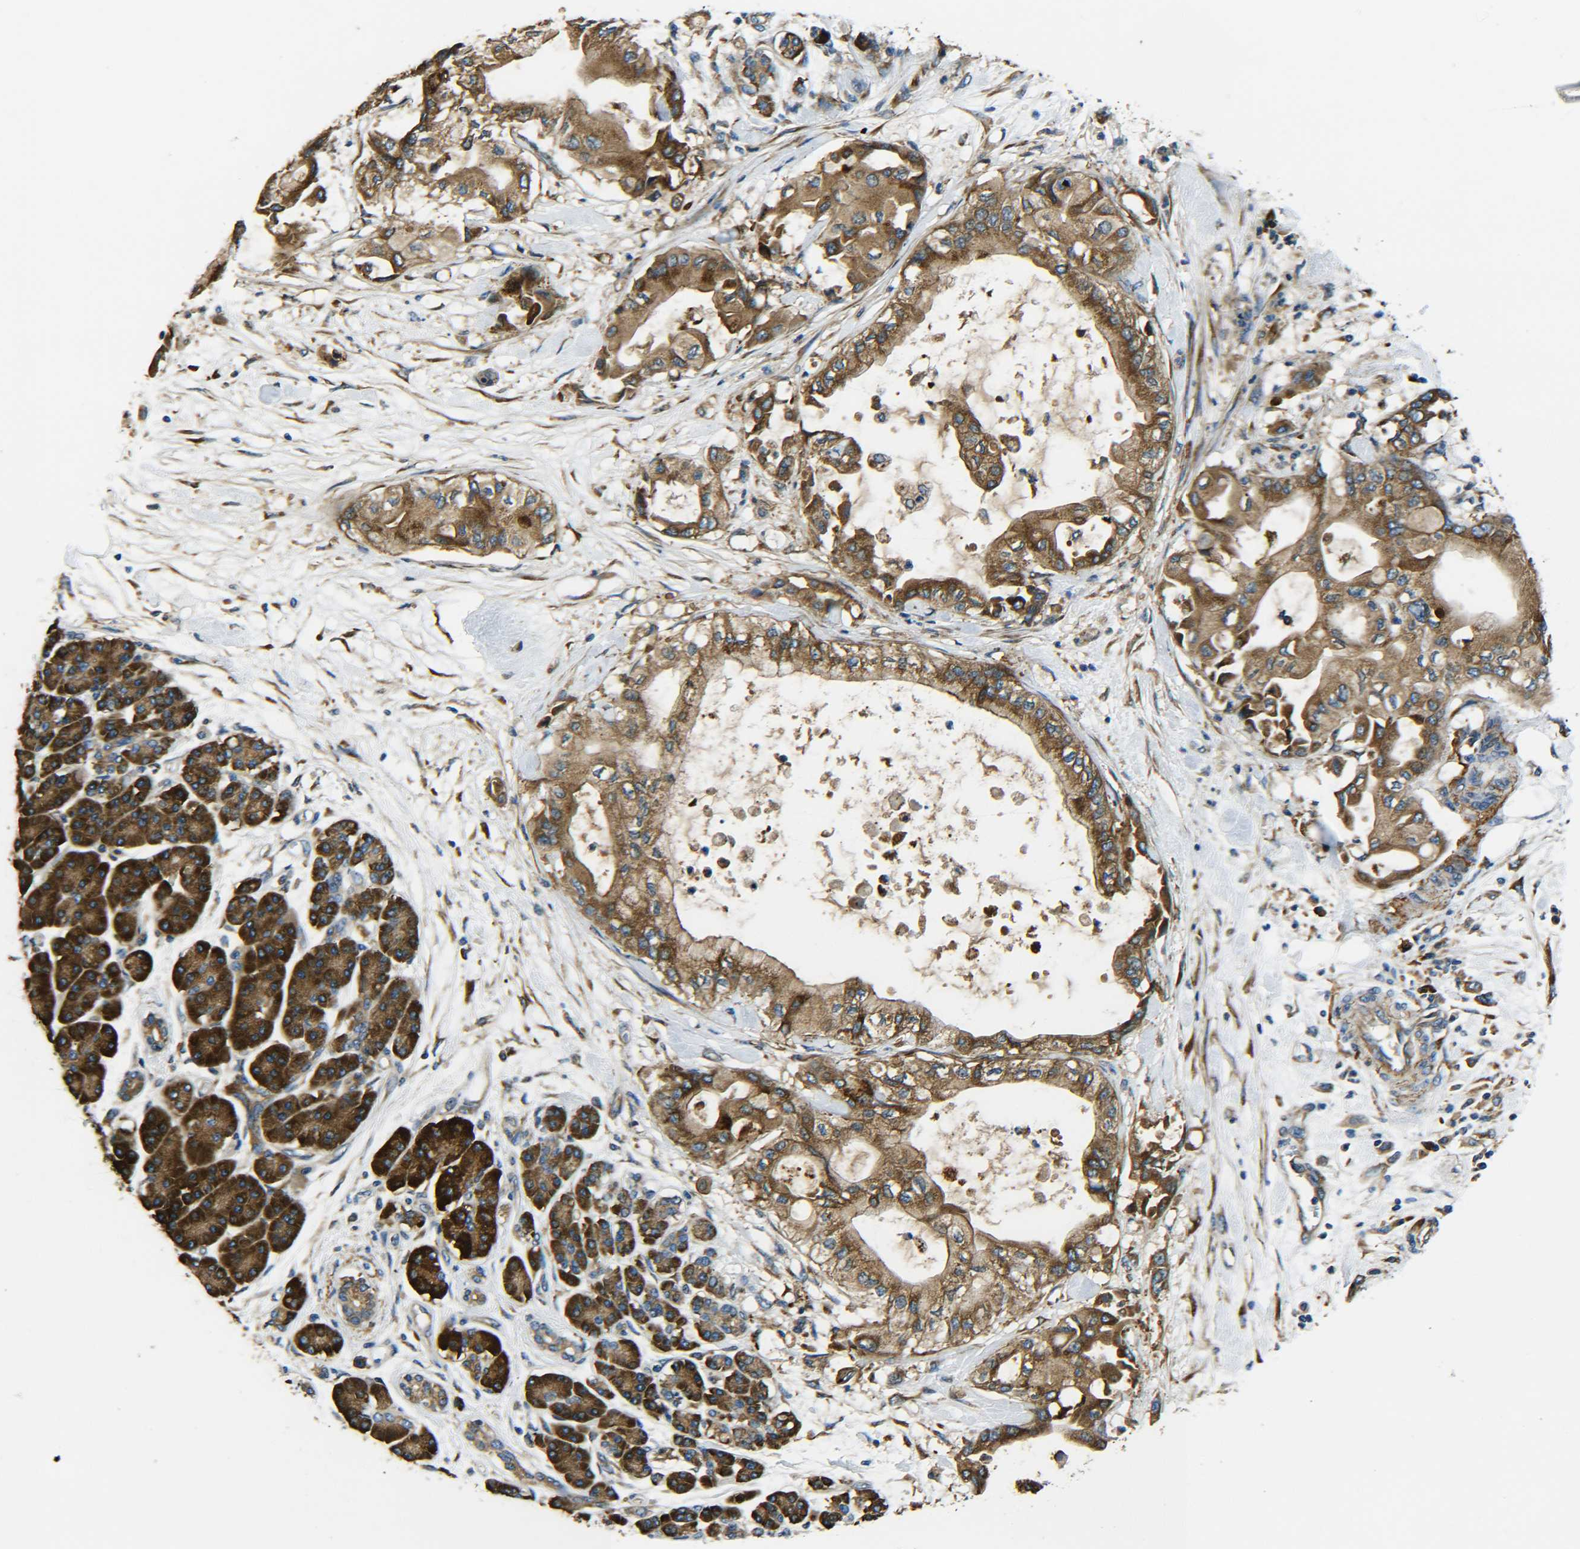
{"staining": {"intensity": "moderate", "quantity": ">75%", "location": "cytoplasmic/membranous"}, "tissue": "pancreatic cancer", "cell_type": "Tumor cells", "image_type": "cancer", "snomed": [{"axis": "morphology", "description": "Adenocarcinoma, NOS"}, {"axis": "morphology", "description": "Adenocarcinoma, metastatic, NOS"}, {"axis": "topography", "description": "Lymph node"}, {"axis": "topography", "description": "Pancreas"}, {"axis": "topography", "description": "Duodenum"}], "caption": "The photomicrograph exhibits a brown stain indicating the presence of a protein in the cytoplasmic/membranous of tumor cells in pancreatic metastatic adenocarcinoma.", "gene": "PREB", "patient": {"sex": "female", "age": 64}}